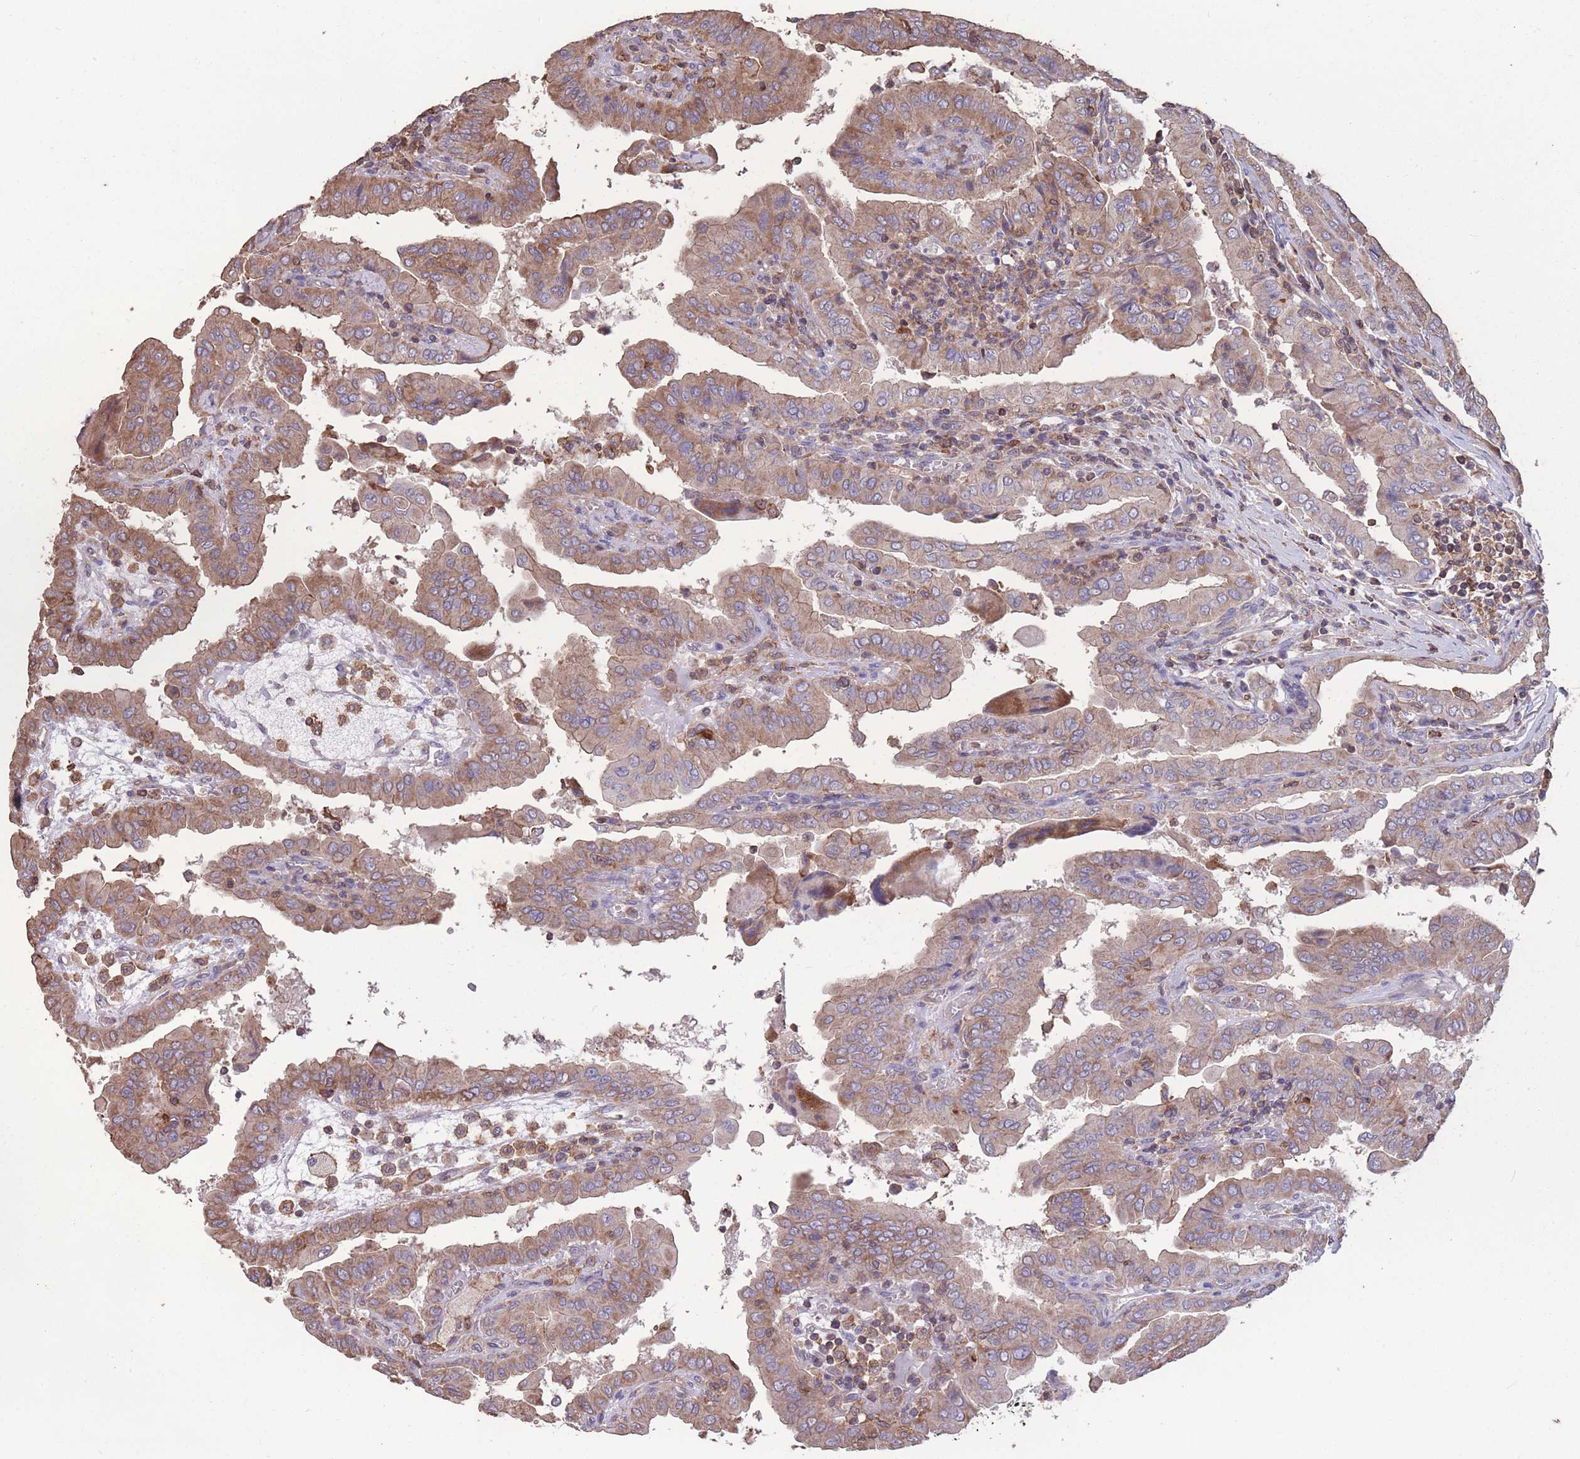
{"staining": {"intensity": "moderate", "quantity": ">75%", "location": "cytoplasmic/membranous"}, "tissue": "thyroid cancer", "cell_type": "Tumor cells", "image_type": "cancer", "snomed": [{"axis": "morphology", "description": "Papillary adenocarcinoma, NOS"}, {"axis": "topography", "description": "Thyroid gland"}], "caption": "IHC (DAB (3,3'-diaminobenzidine)) staining of papillary adenocarcinoma (thyroid) reveals moderate cytoplasmic/membranous protein staining in approximately >75% of tumor cells.", "gene": "NUDT21", "patient": {"sex": "male", "age": 33}}